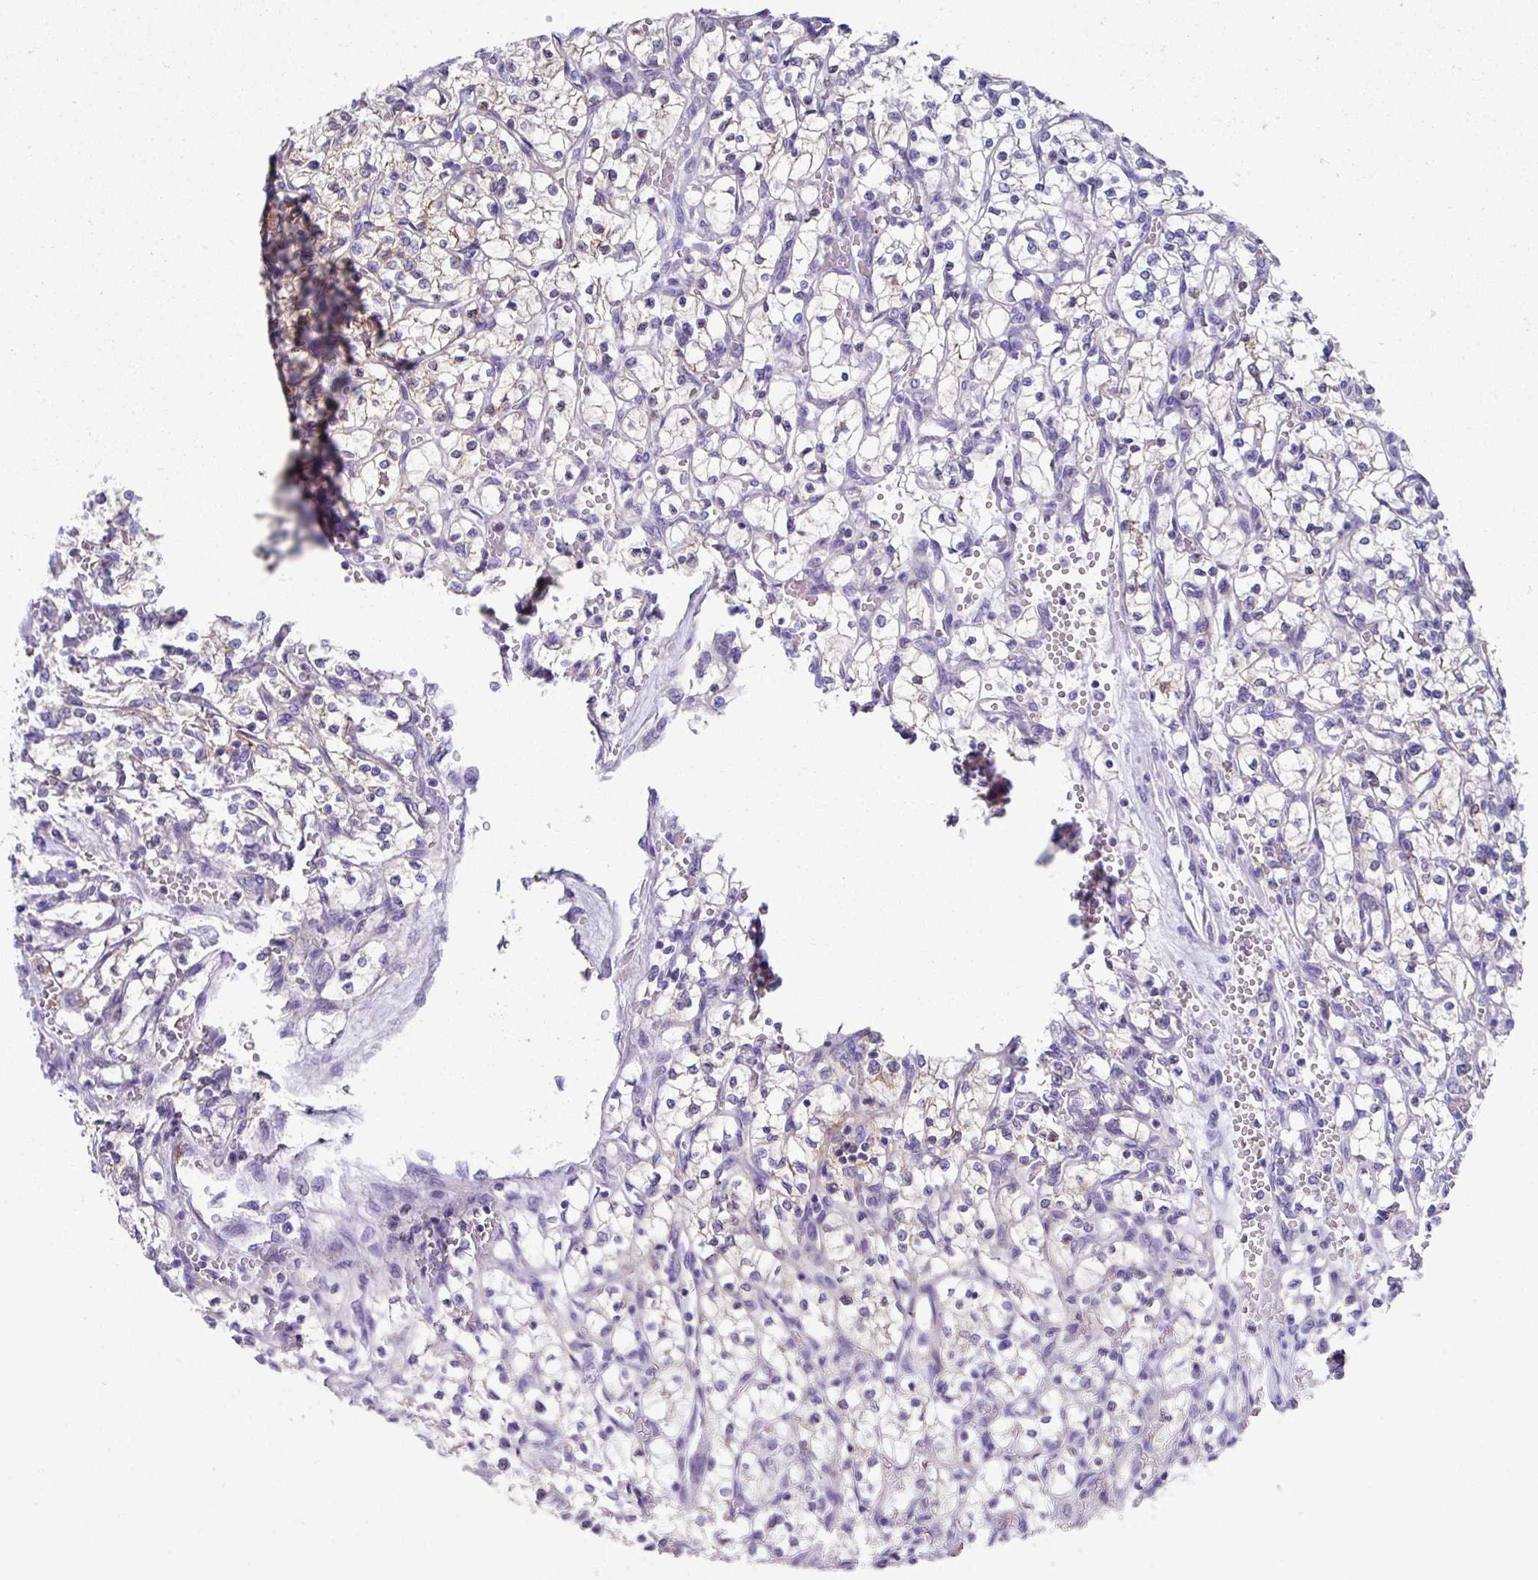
{"staining": {"intensity": "weak", "quantity": "<25%", "location": "cytoplasmic/membranous"}, "tissue": "renal cancer", "cell_type": "Tumor cells", "image_type": "cancer", "snomed": [{"axis": "morphology", "description": "Adenocarcinoma, NOS"}, {"axis": "topography", "description": "Kidney"}], "caption": "The histopathology image shows no staining of tumor cells in renal cancer (adenocarcinoma). (Brightfield microscopy of DAB IHC at high magnification).", "gene": "CLDN1", "patient": {"sex": "female", "age": 64}}